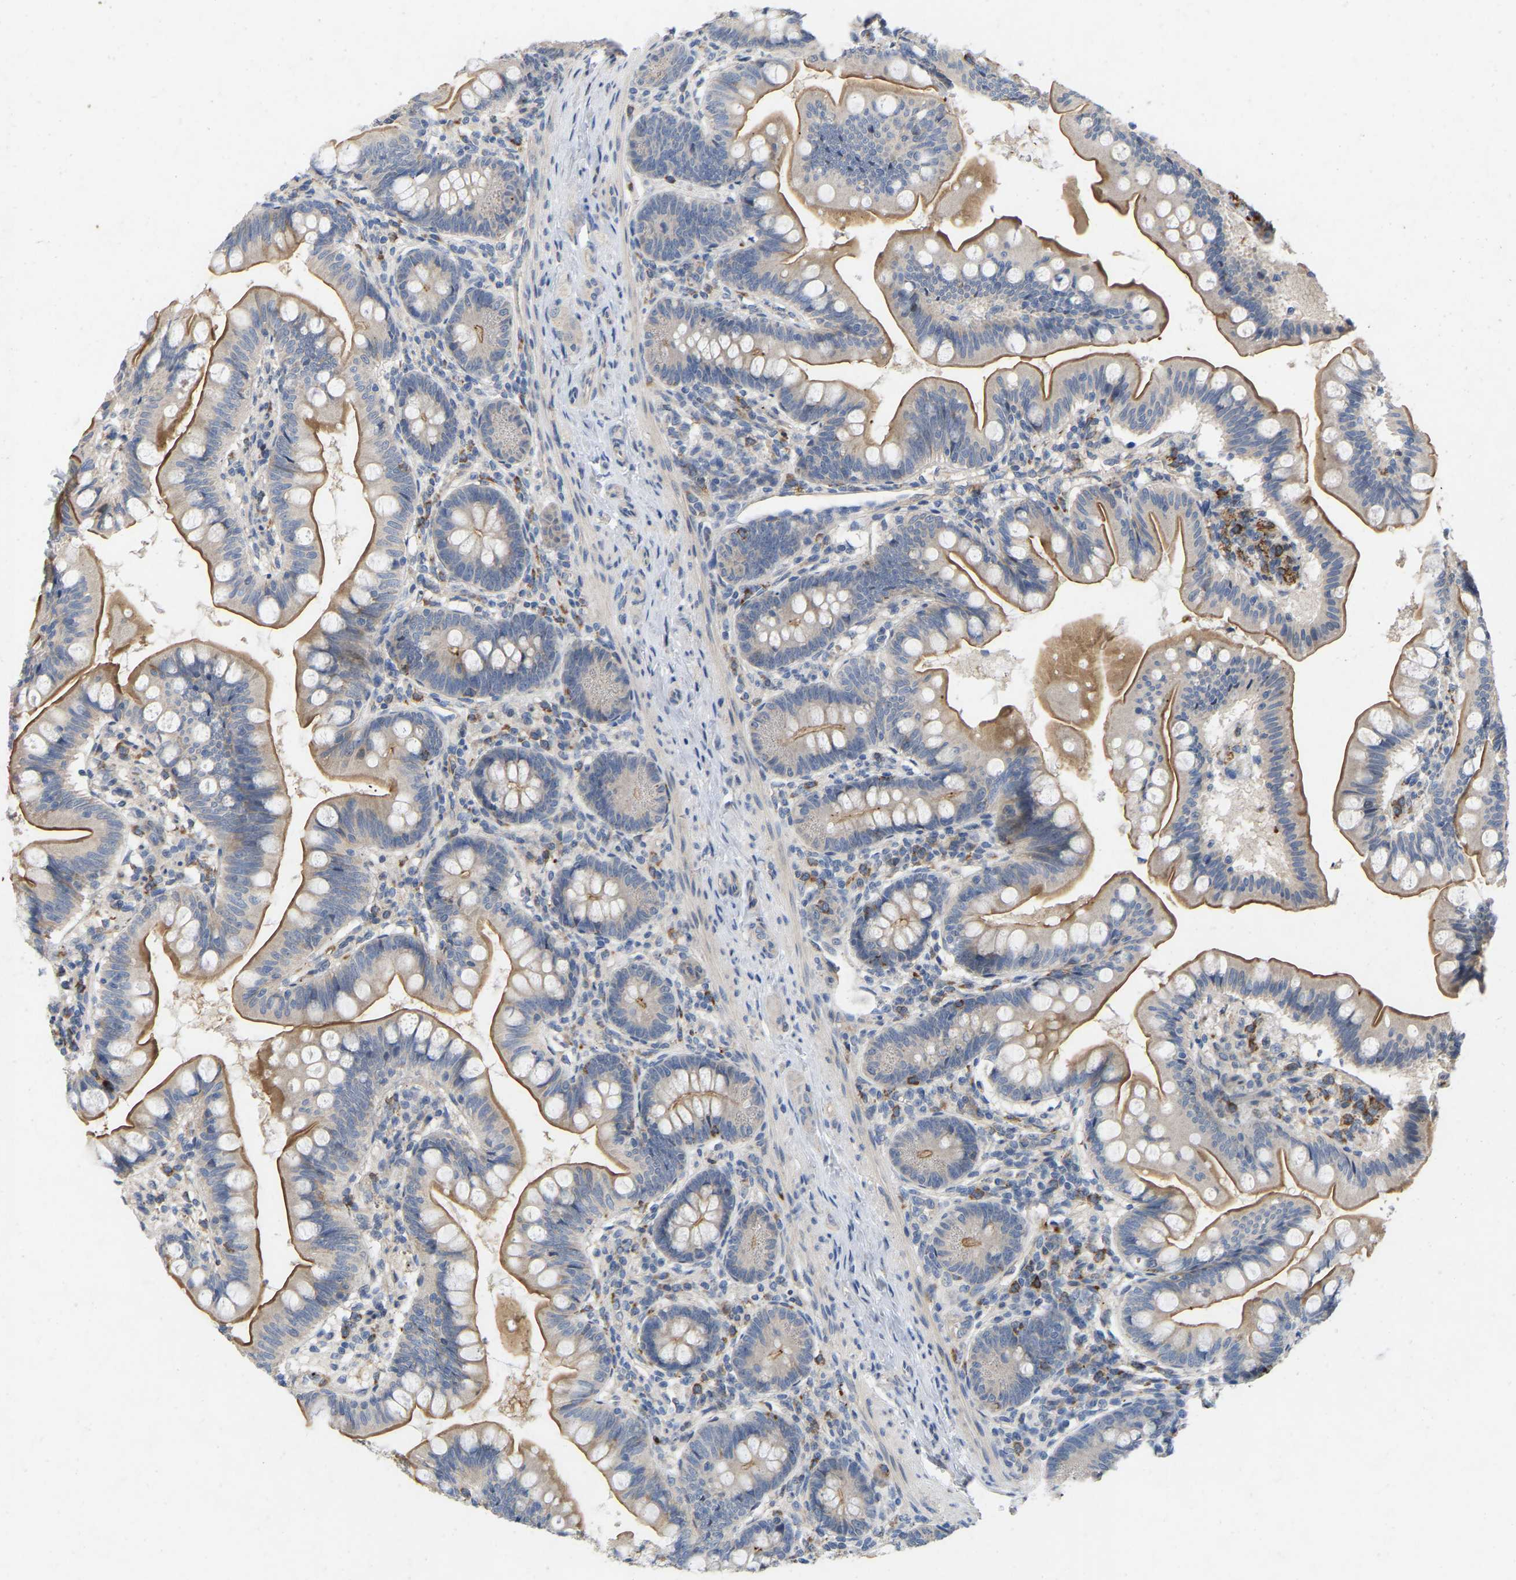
{"staining": {"intensity": "moderate", "quantity": ">75%", "location": "cytoplasmic/membranous"}, "tissue": "small intestine", "cell_type": "Glandular cells", "image_type": "normal", "snomed": [{"axis": "morphology", "description": "Normal tissue, NOS"}, {"axis": "topography", "description": "Small intestine"}], "caption": "Brown immunohistochemical staining in normal small intestine demonstrates moderate cytoplasmic/membranous positivity in approximately >75% of glandular cells.", "gene": "RHEB", "patient": {"sex": "male", "age": 7}}